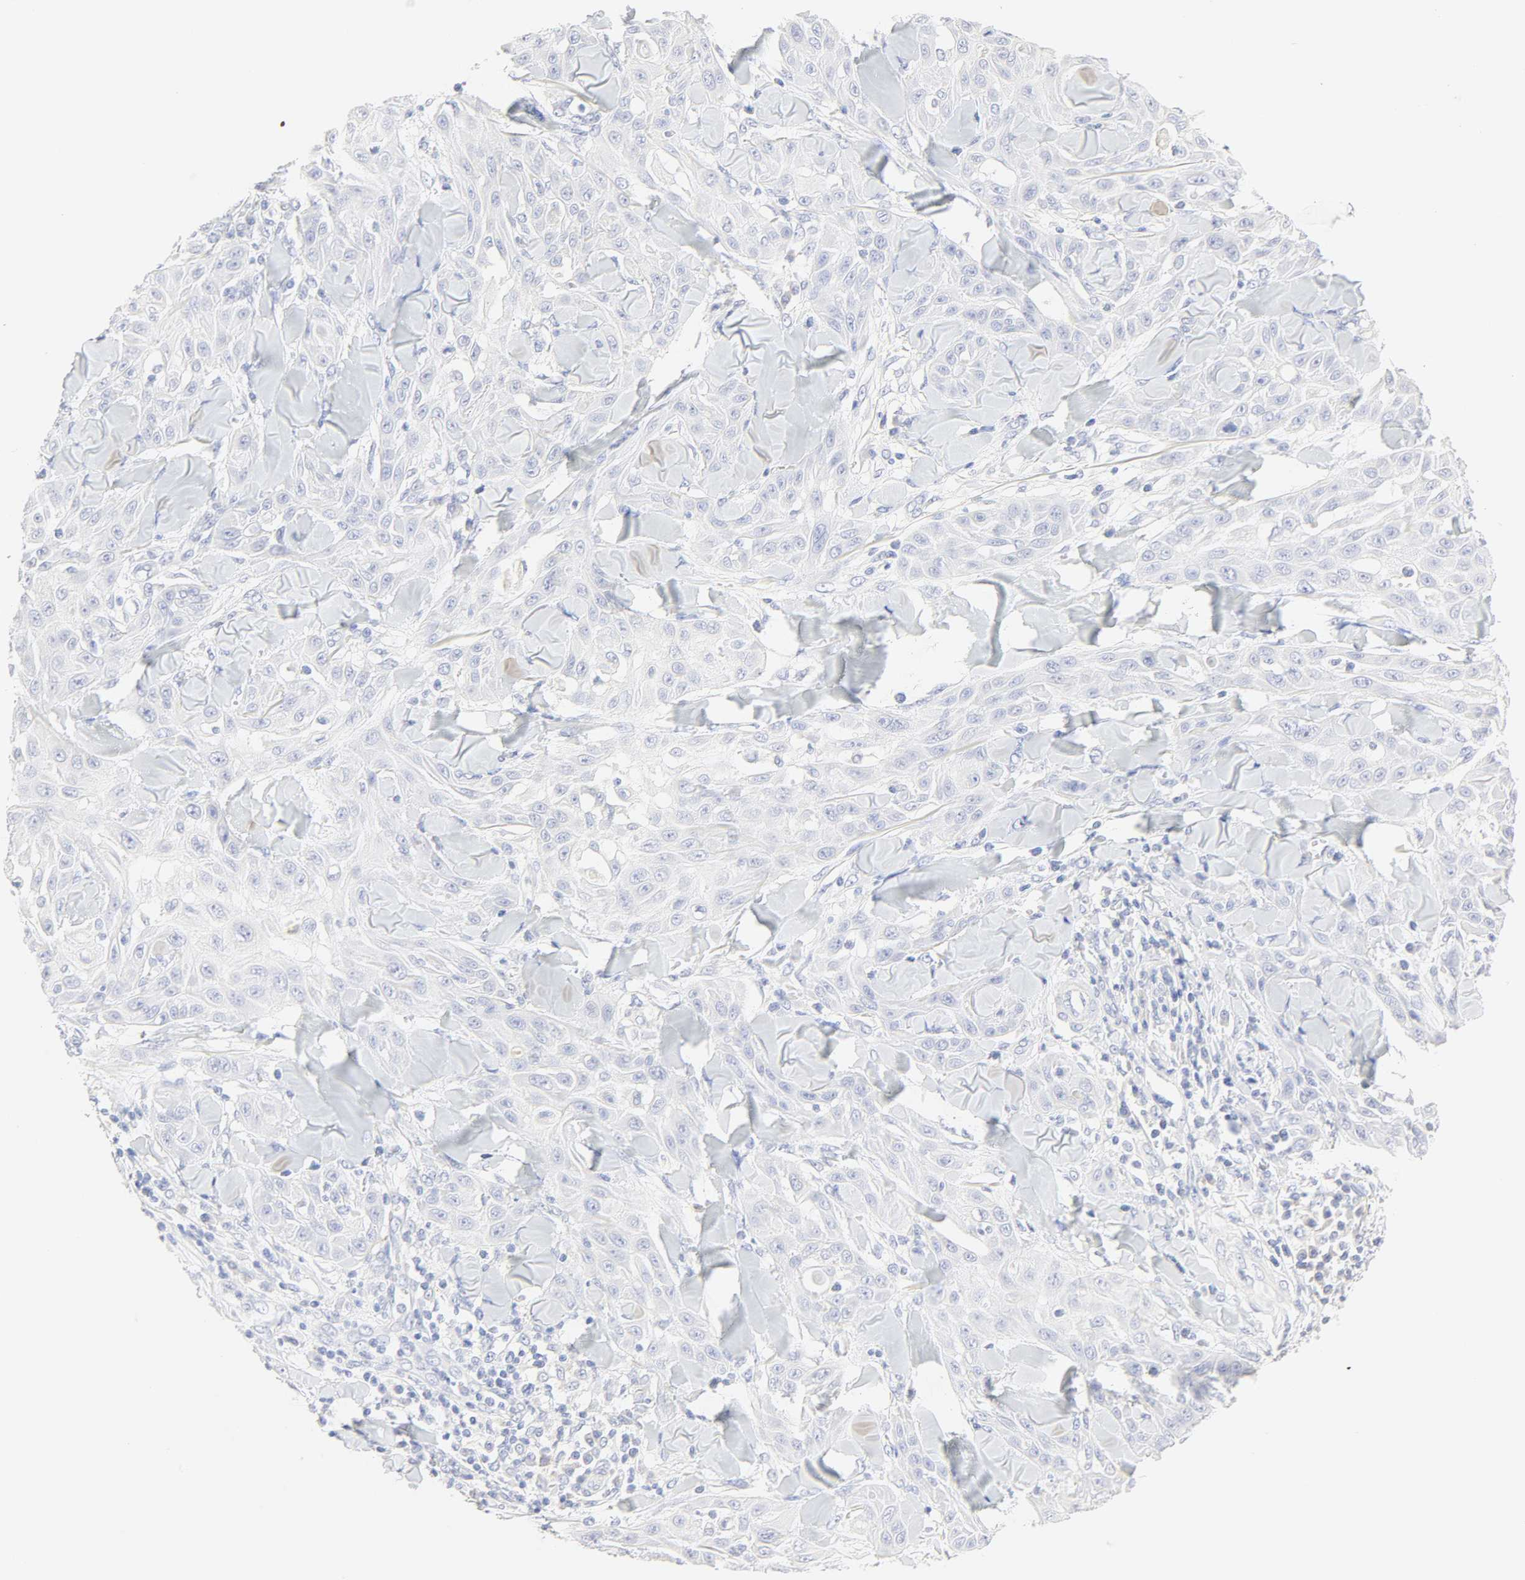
{"staining": {"intensity": "negative", "quantity": "none", "location": "none"}, "tissue": "skin cancer", "cell_type": "Tumor cells", "image_type": "cancer", "snomed": [{"axis": "morphology", "description": "Squamous cell carcinoma, NOS"}, {"axis": "topography", "description": "Skin"}], "caption": "This is an immunohistochemistry histopathology image of human squamous cell carcinoma (skin). There is no expression in tumor cells.", "gene": "SLCO1B3", "patient": {"sex": "male", "age": 24}}